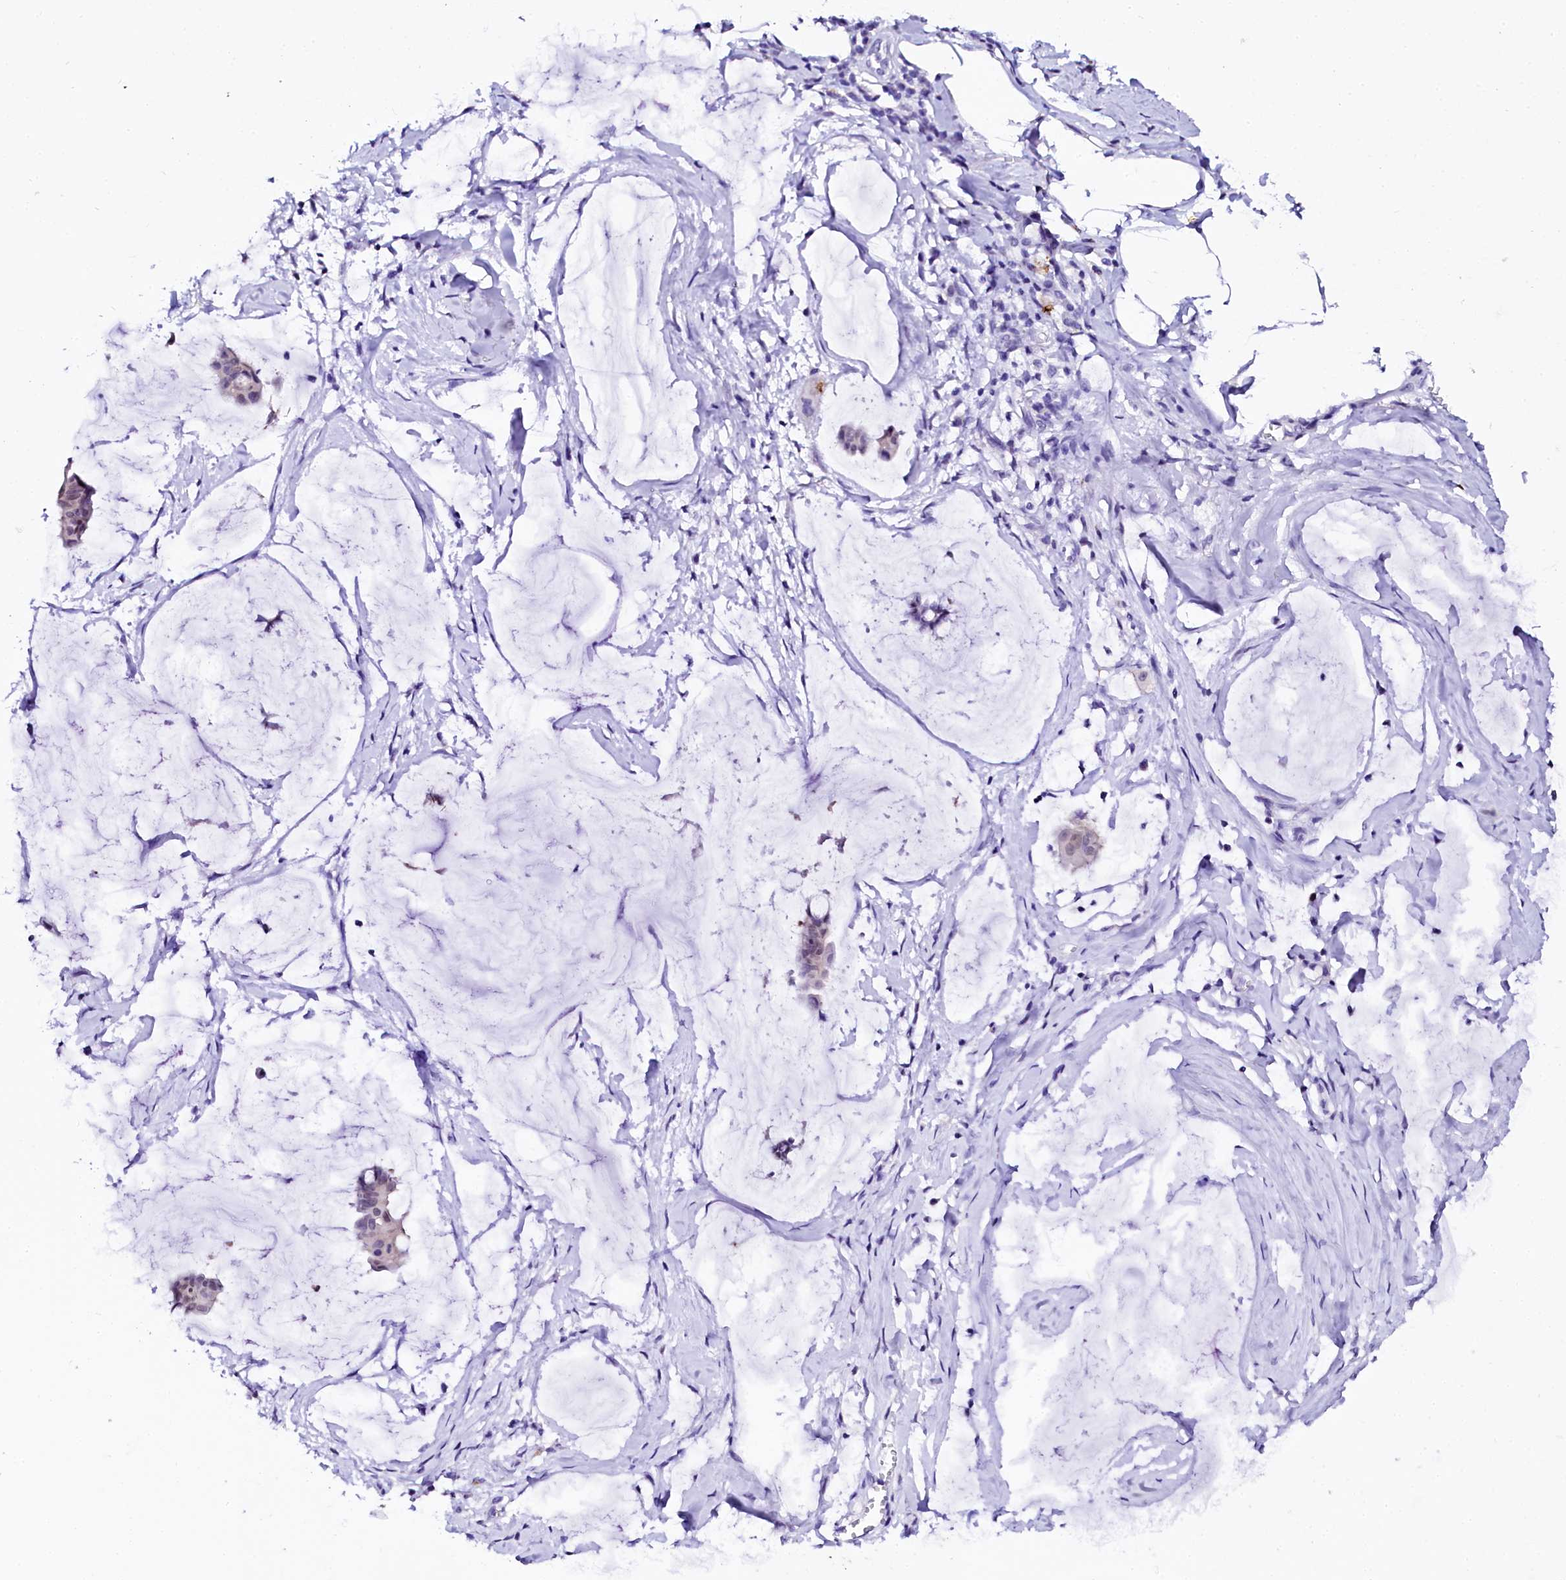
{"staining": {"intensity": "negative", "quantity": "none", "location": "none"}, "tissue": "ovarian cancer", "cell_type": "Tumor cells", "image_type": "cancer", "snomed": [{"axis": "morphology", "description": "Cystadenocarcinoma, mucinous, NOS"}, {"axis": "topography", "description": "Ovary"}], "caption": "Tumor cells are negative for protein expression in human mucinous cystadenocarcinoma (ovarian).", "gene": "SORD", "patient": {"sex": "female", "age": 73}}